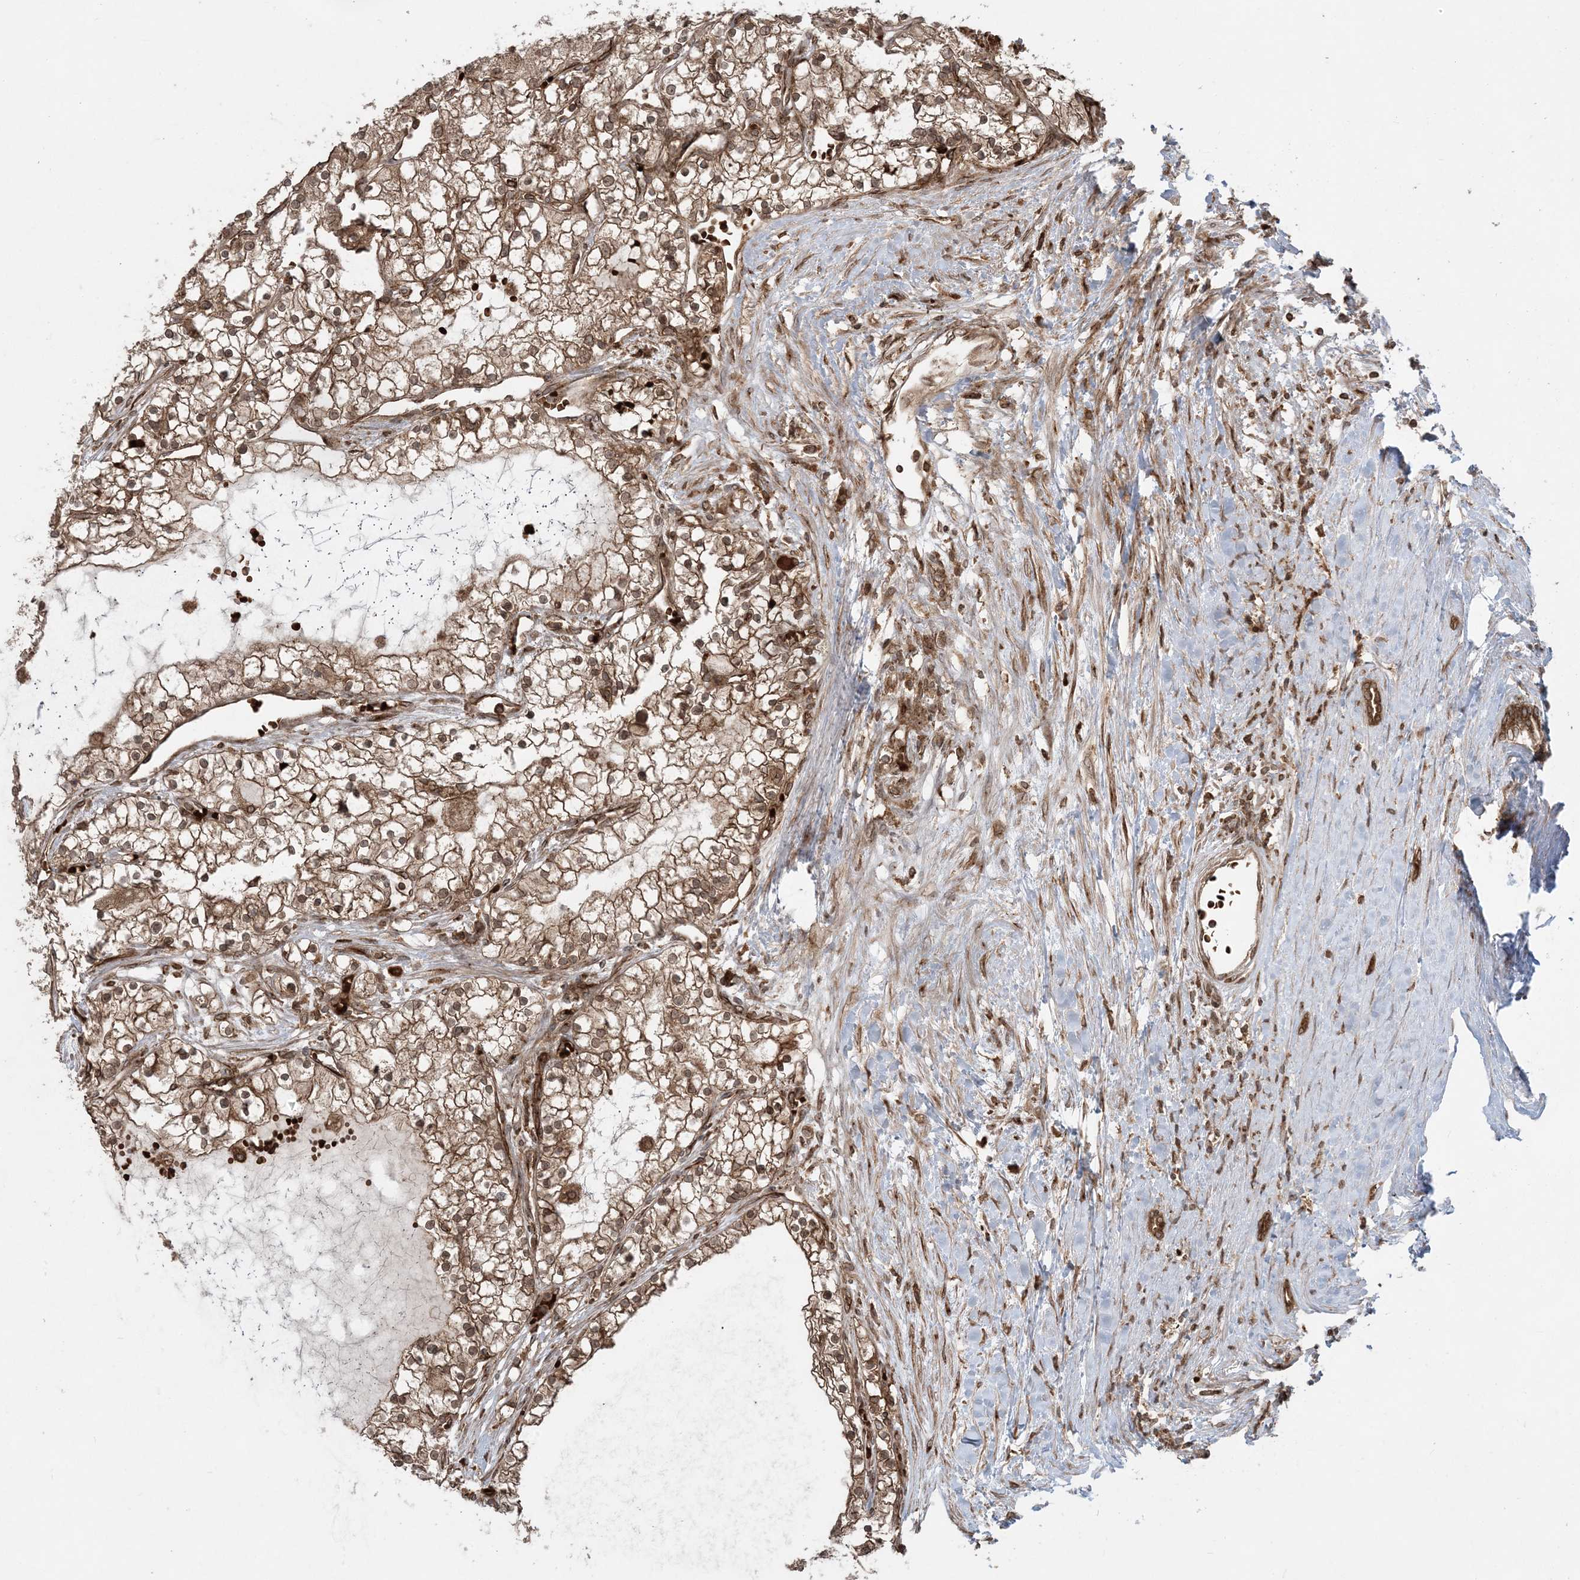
{"staining": {"intensity": "moderate", "quantity": ">75%", "location": "cytoplasmic/membranous,nuclear"}, "tissue": "renal cancer", "cell_type": "Tumor cells", "image_type": "cancer", "snomed": [{"axis": "morphology", "description": "Normal tissue, NOS"}, {"axis": "morphology", "description": "Adenocarcinoma, NOS"}, {"axis": "topography", "description": "Kidney"}], "caption": "Immunohistochemistry (IHC) (DAB) staining of renal adenocarcinoma displays moderate cytoplasmic/membranous and nuclear protein staining in about >75% of tumor cells.", "gene": "DDX19B", "patient": {"sex": "male", "age": 68}}